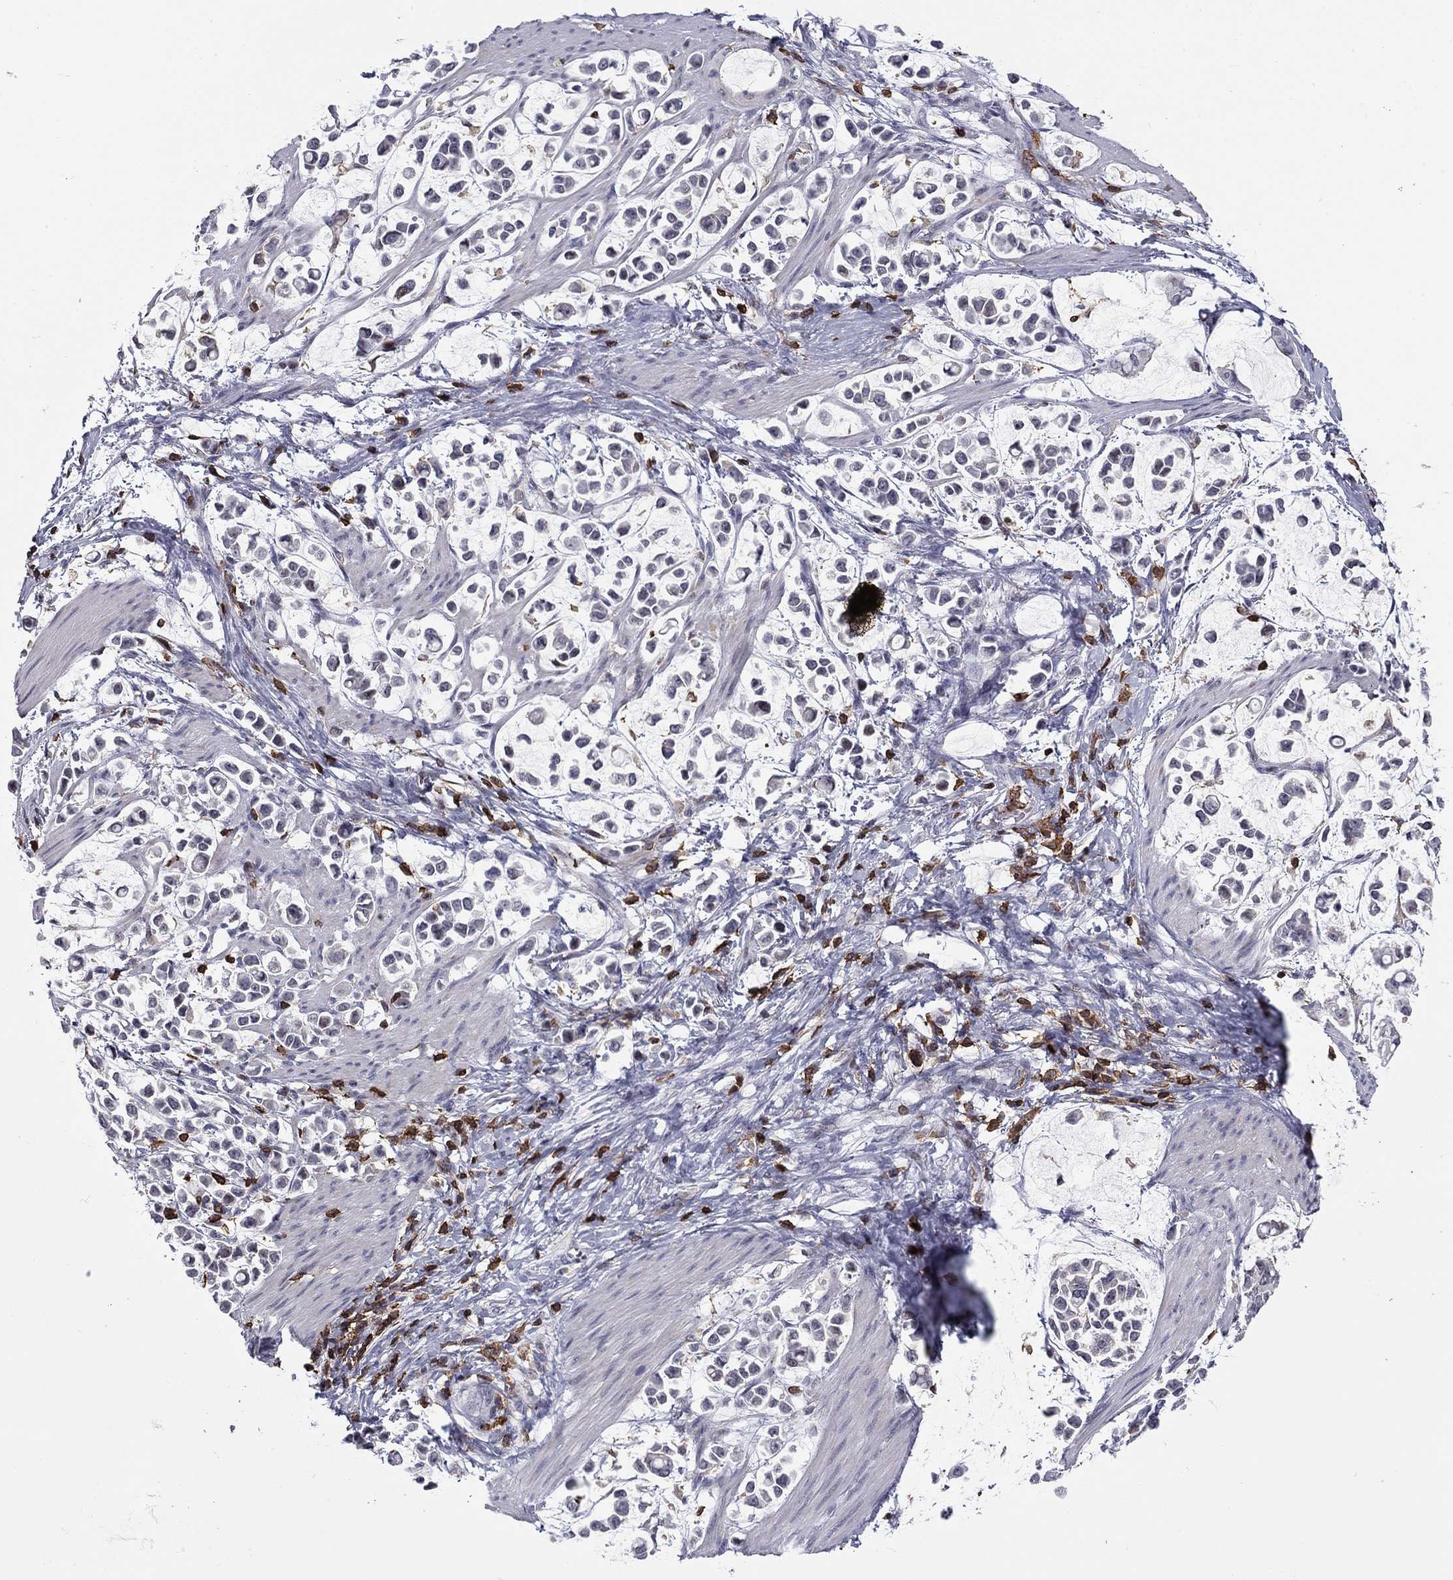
{"staining": {"intensity": "negative", "quantity": "none", "location": "none"}, "tissue": "stomach cancer", "cell_type": "Tumor cells", "image_type": "cancer", "snomed": [{"axis": "morphology", "description": "Adenocarcinoma, NOS"}, {"axis": "topography", "description": "Stomach"}], "caption": "An image of stomach cancer (adenocarcinoma) stained for a protein displays no brown staining in tumor cells.", "gene": "ARHGAP27", "patient": {"sex": "male", "age": 82}}